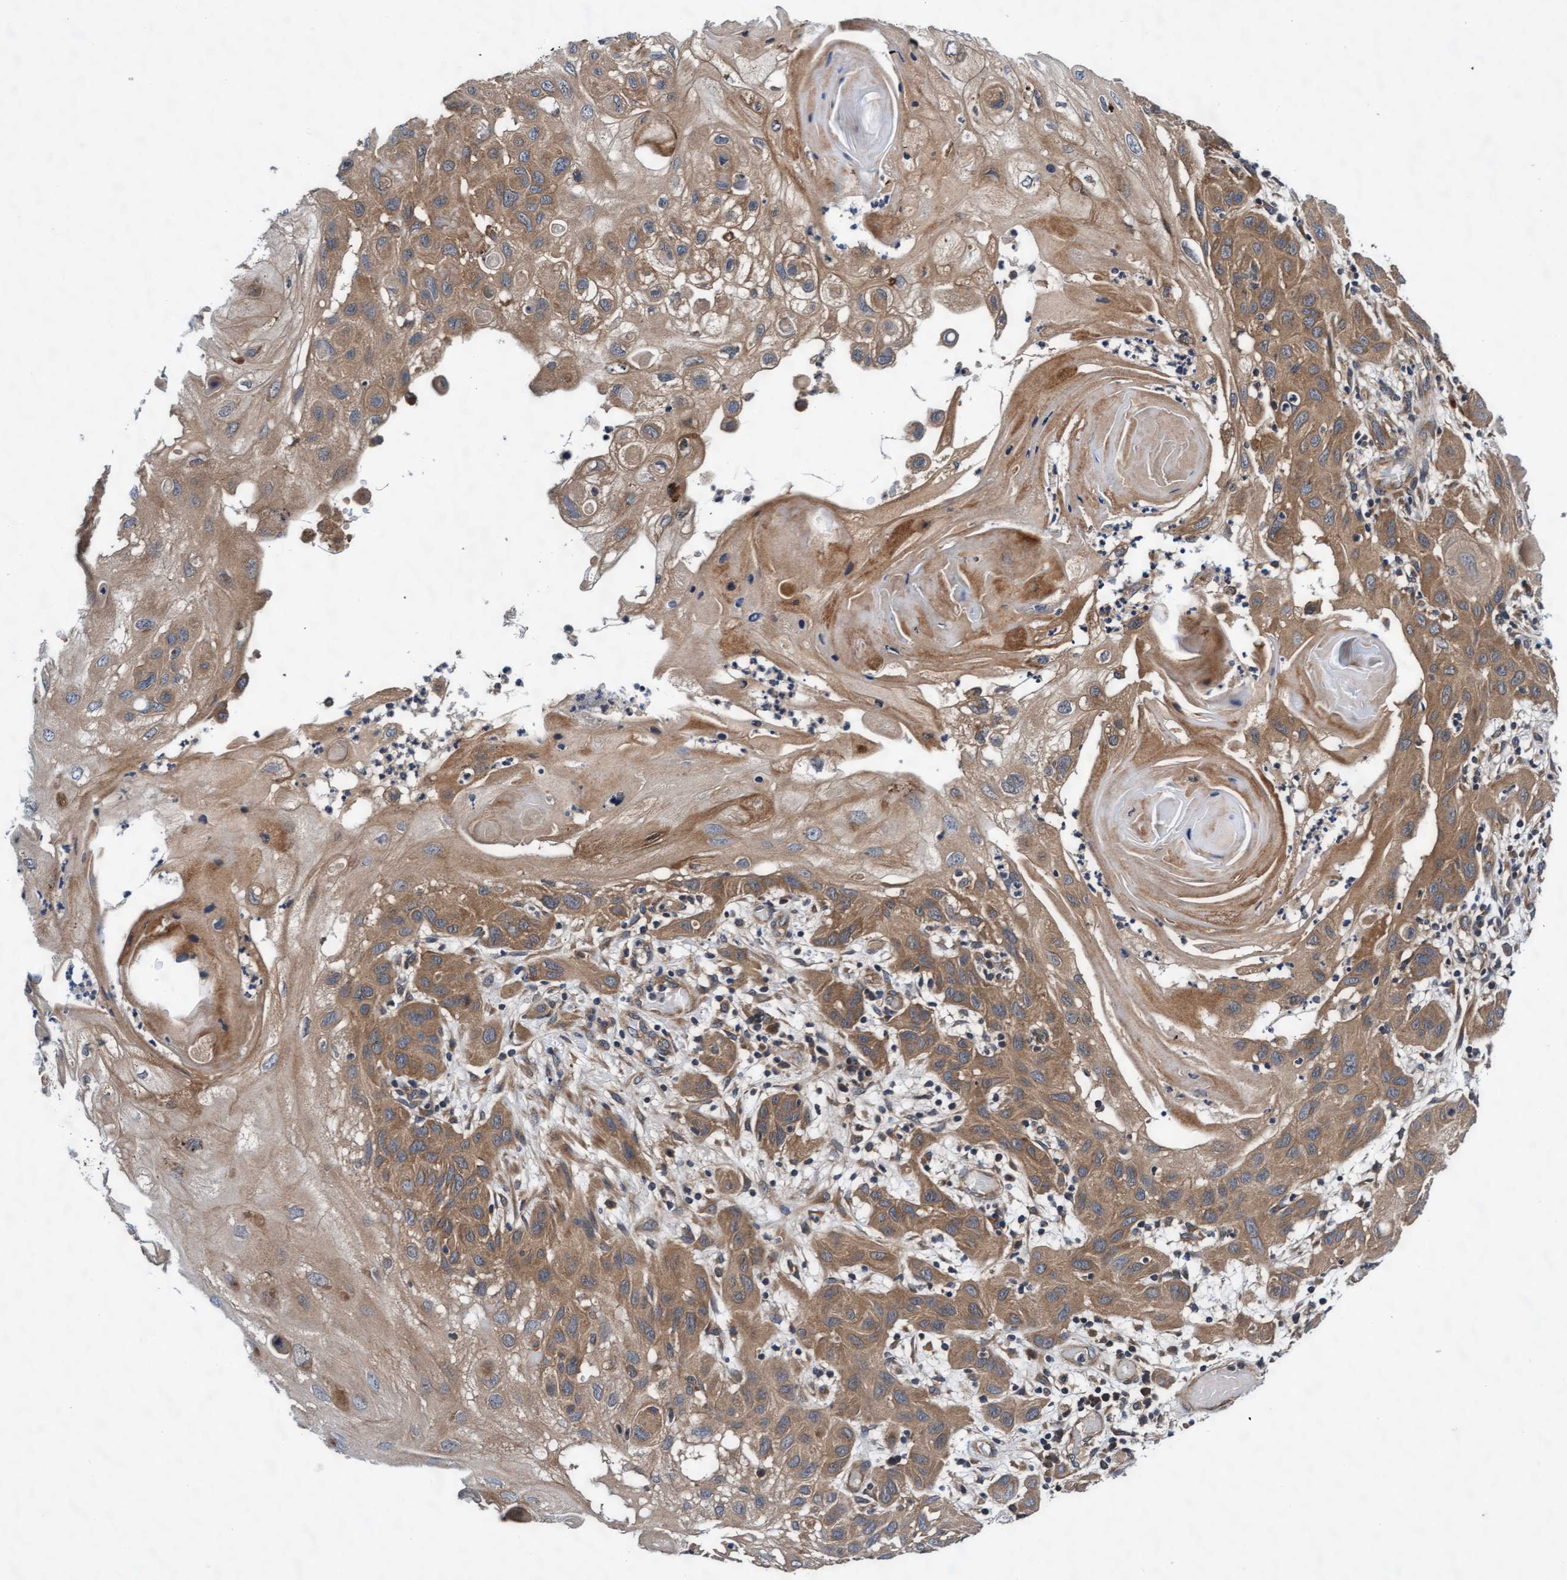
{"staining": {"intensity": "moderate", "quantity": ">75%", "location": "cytoplasmic/membranous"}, "tissue": "skin cancer", "cell_type": "Tumor cells", "image_type": "cancer", "snomed": [{"axis": "morphology", "description": "Squamous cell carcinoma, NOS"}, {"axis": "topography", "description": "Skin"}], "caption": "This is a micrograph of immunohistochemistry staining of skin cancer, which shows moderate expression in the cytoplasmic/membranous of tumor cells.", "gene": "EFCAB13", "patient": {"sex": "female", "age": 96}}